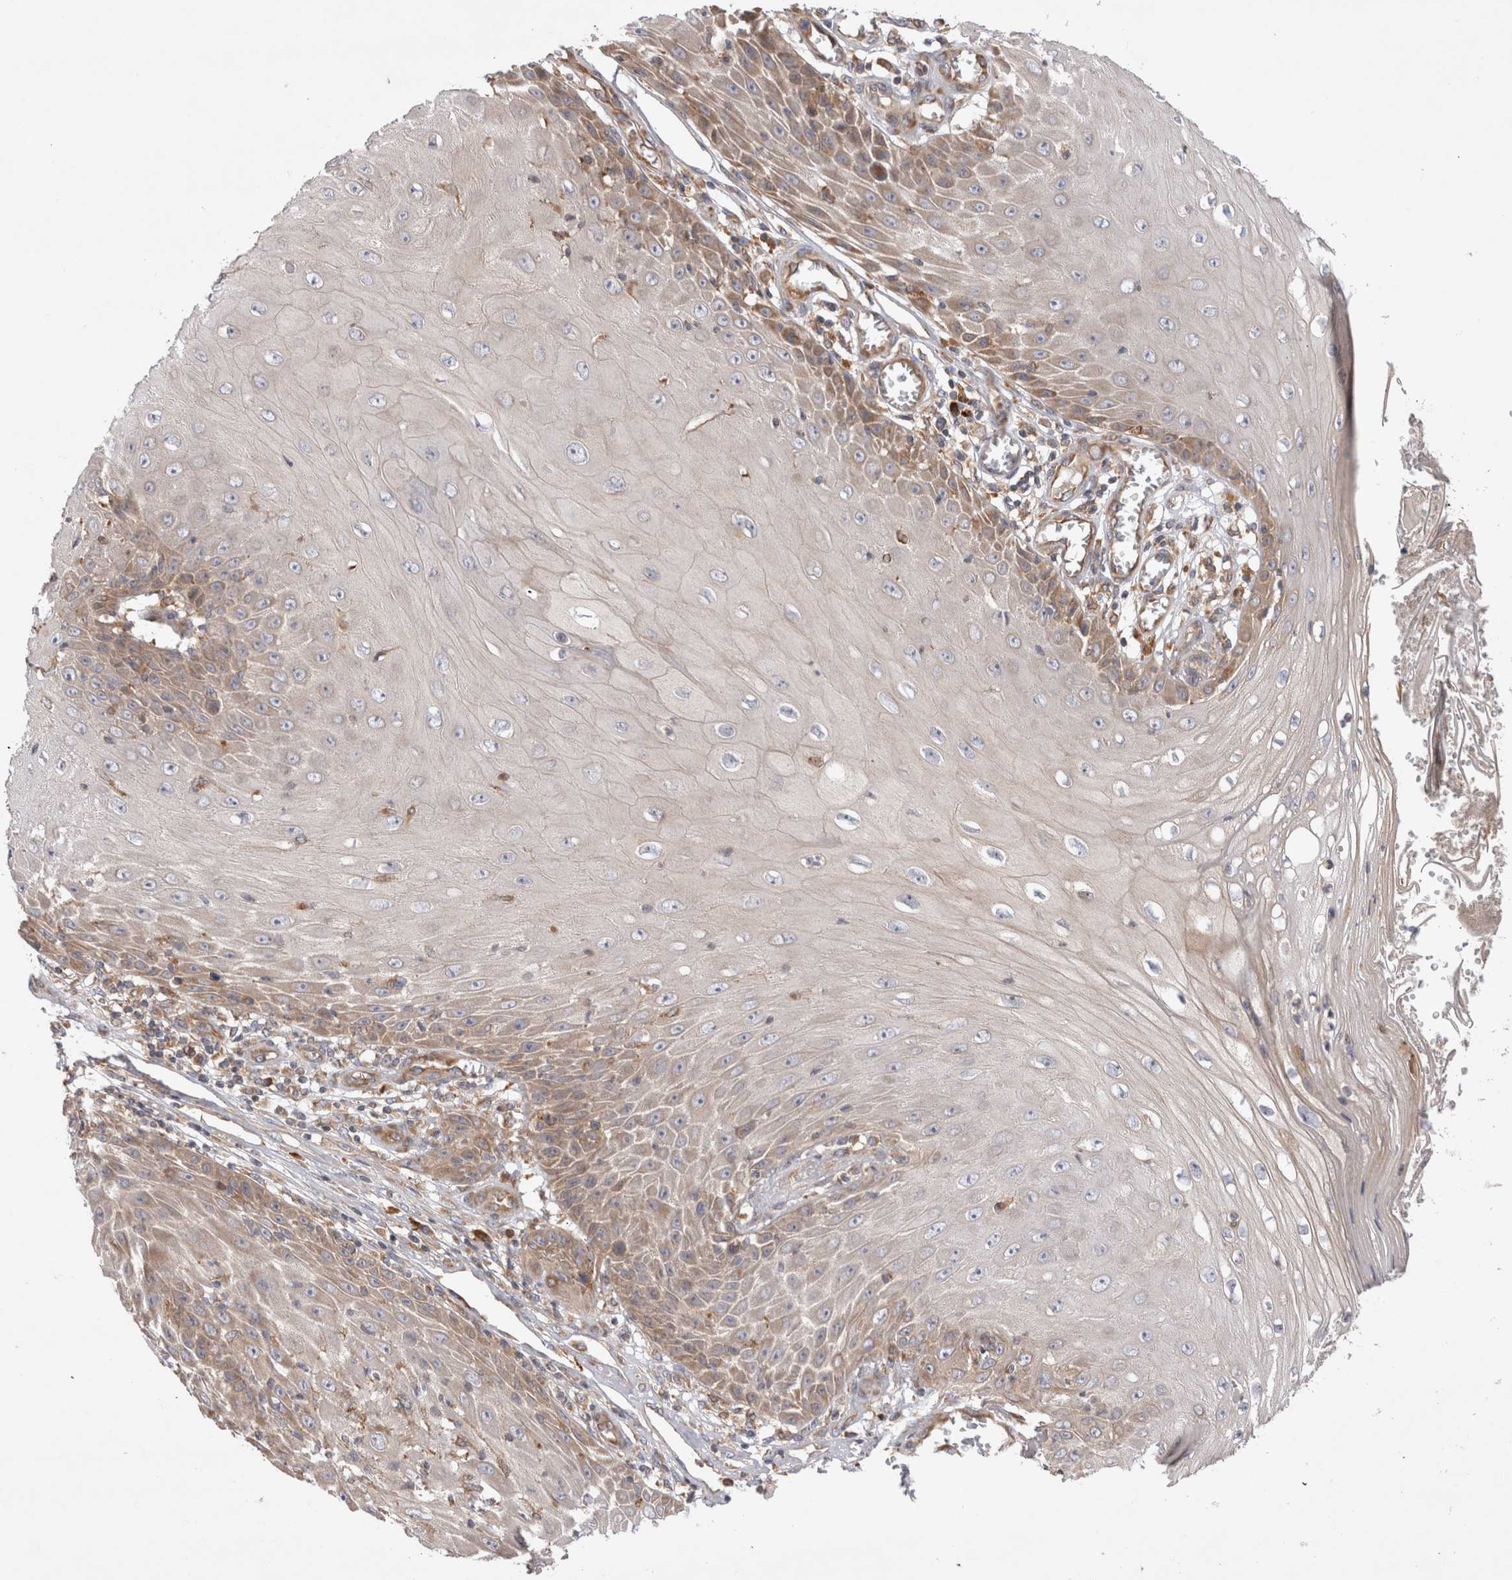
{"staining": {"intensity": "moderate", "quantity": "25%-75%", "location": "cytoplasmic/membranous"}, "tissue": "skin cancer", "cell_type": "Tumor cells", "image_type": "cancer", "snomed": [{"axis": "morphology", "description": "Squamous cell carcinoma, NOS"}, {"axis": "topography", "description": "Skin"}], "caption": "Tumor cells display medium levels of moderate cytoplasmic/membranous staining in about 25%-75% of cells in squamous cell carcinoma (skin).", "gene": "PDCD10", "patient": {"sex": "female", "age": 73}}